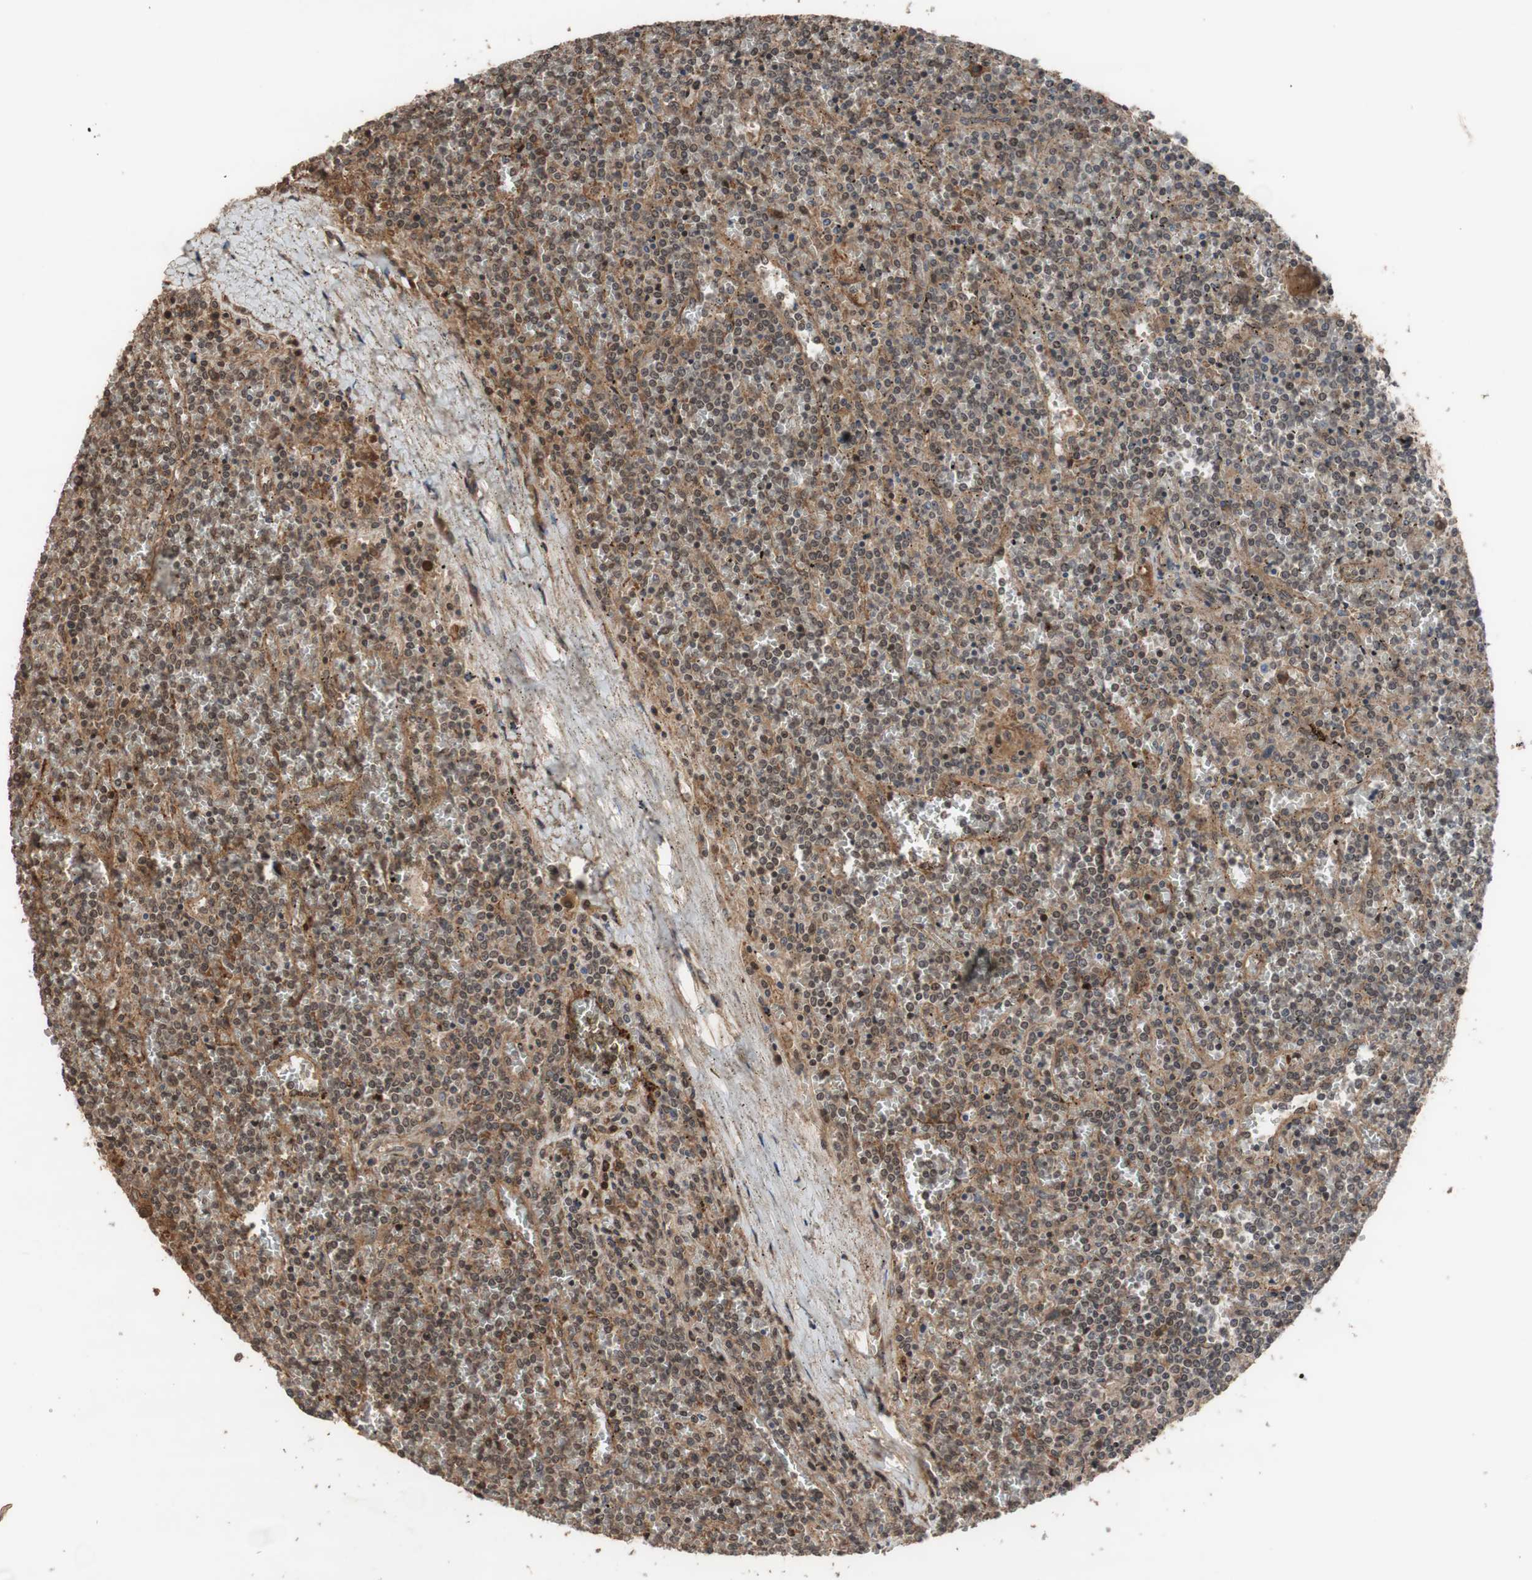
{"staining": {"intensity": "weak", "quantity": "<25%", "location": "cytoplasmic/membranous,nuclear"}, "tissue": "lymphoma", "cell_type": "Tumor cells", "image_type": "cancer", "snomed": [{"axis": "morphology", "description": "Malignant lymphoma, non-Hodgkin's type, Low grade"}, {"axis": "topography", "description": "Spleen"}], "caption": "DAB immunohistochemical staining of lymphoma exhibits no significant staining in tumor cells. (Stains: DAB (3,3'-diaminobenzidine) immunohistochemistry (IHC) with hematoxylin counter stain, Microscopy: brightfield microscopy at high magnification).", "gene": "KANSL1", "patient": {"sex": "female", "age": 19}}